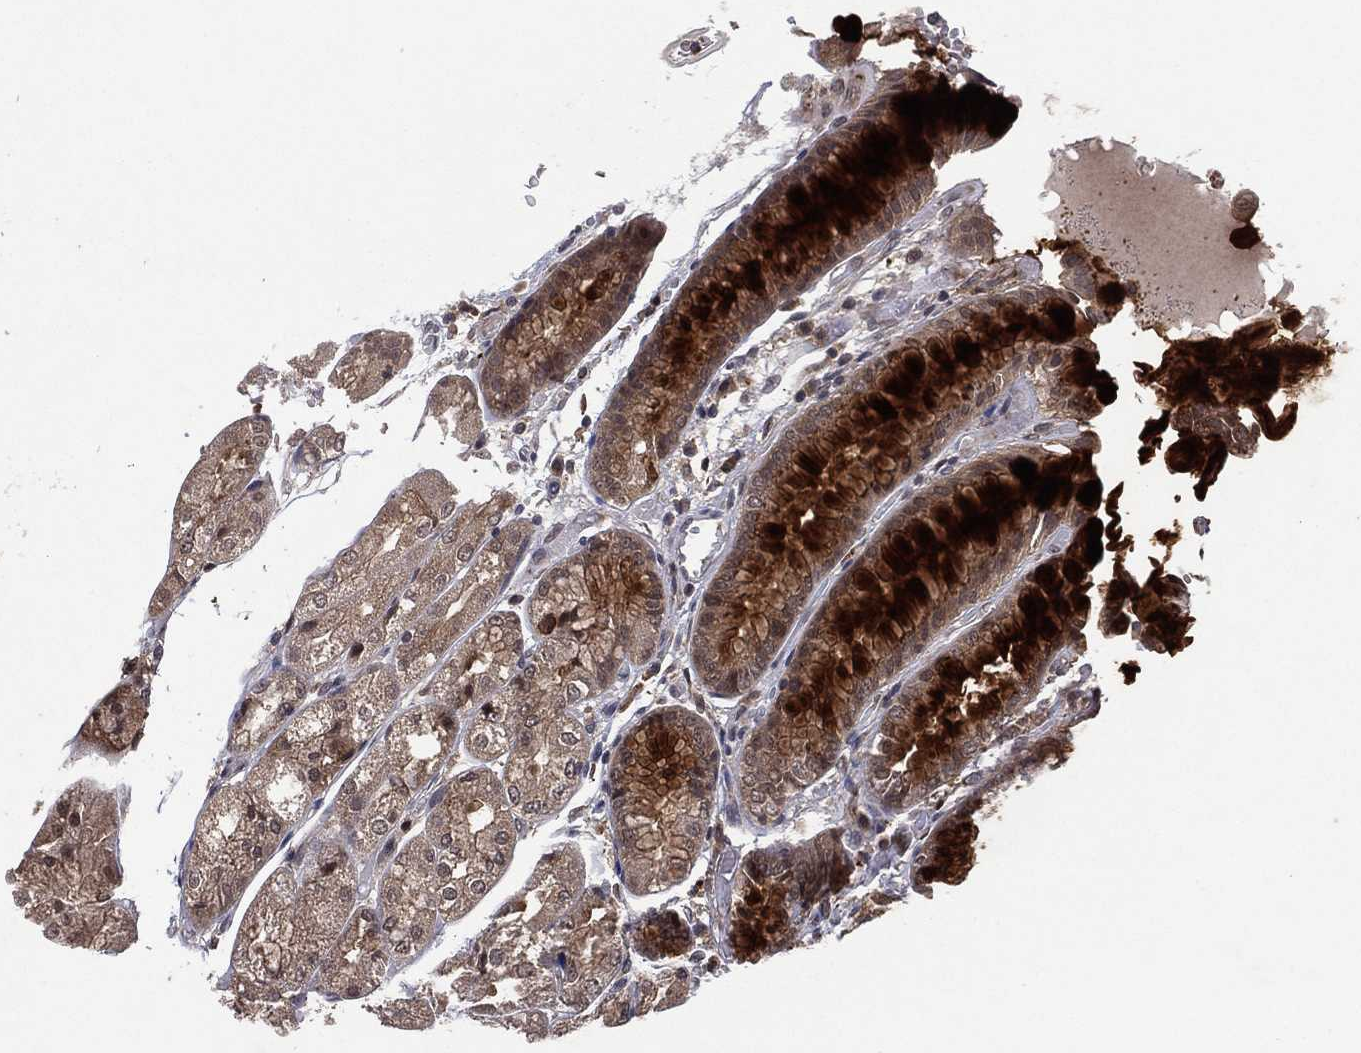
{"staining": {"intensity": "strong", "quantity": "<25%", "location": "cytoplasmic/membranous"}, "tissue": "stomach", "cell_type": "Glandular cells", "image_type": "normal", "snomed": [{"axis": "morphology", "description": "Normal tissue, NOS"}, {"axis": "topography", "description": "Stomach, upper"}], "caption": "High-power microscopy captured an IHC micrograph of unremarkable stomach, revealing strong cytoplasmic/membranous staining in about <25% of glandular cells.", "gene": "ATG4B", "patient": {"sex": "male", "age": 72}}